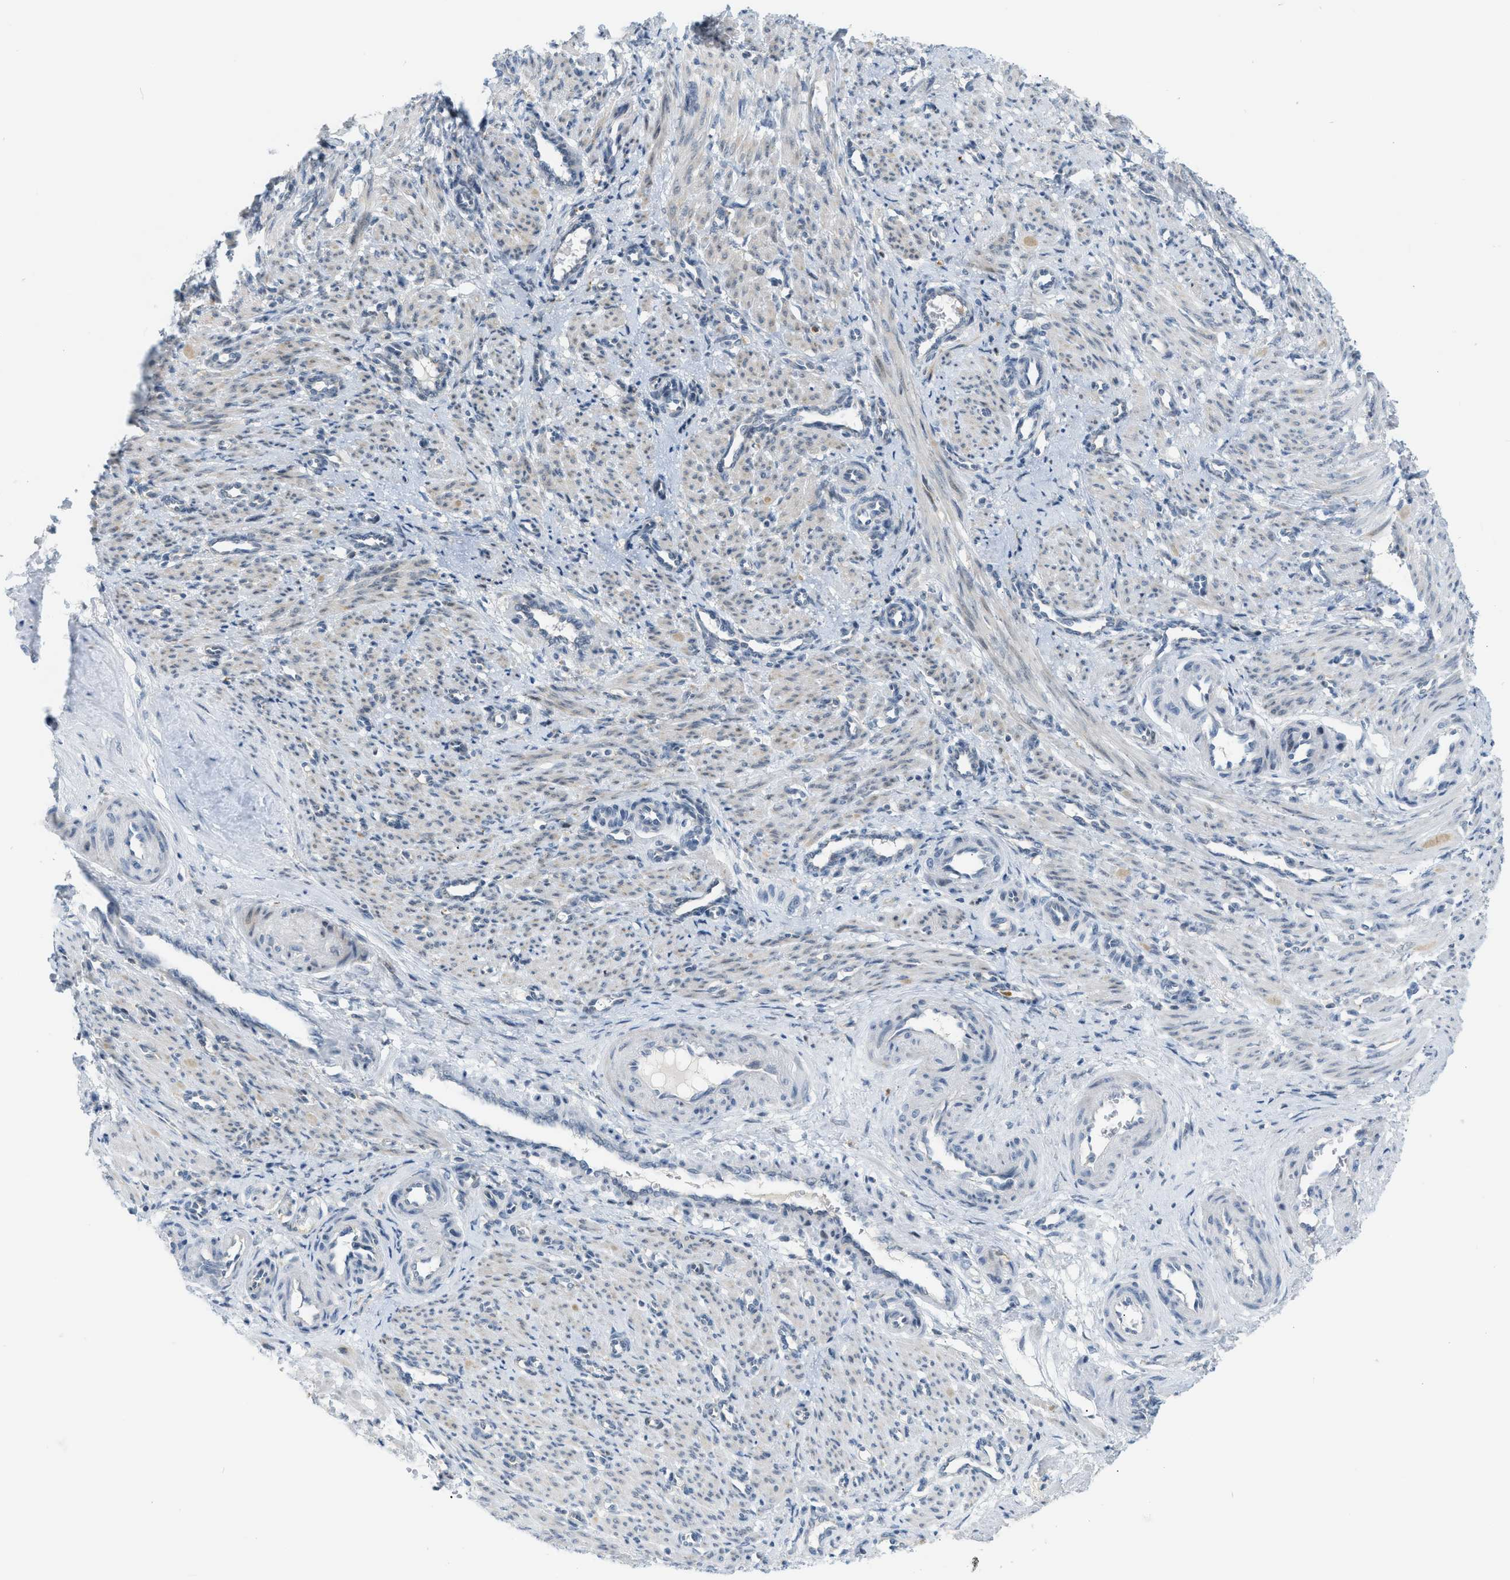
{"staining": {"intensity": "weak", "quantity": "<25%", "location": "cytoplasmic/membranous"}, "tissue": "smooth muscle", "cell_type": "Smooth muscle cells", "image_type": "normal", "snomed": [{"axis": "morphology", "description": "Normal tissue, NOS"}, {"axis": "topography", "description": "Endometrium"}], "caption": "The immunohistochemistry image has no significant positivity in smooth muscle cells of smooth muscle. (DAB (3,3'-diaminobenzidine) immunohistochemistry (IHC) with hematoxylin counter stain).", "gene": "ZNF408", "patient": {"sex": "female", "age": 33}}